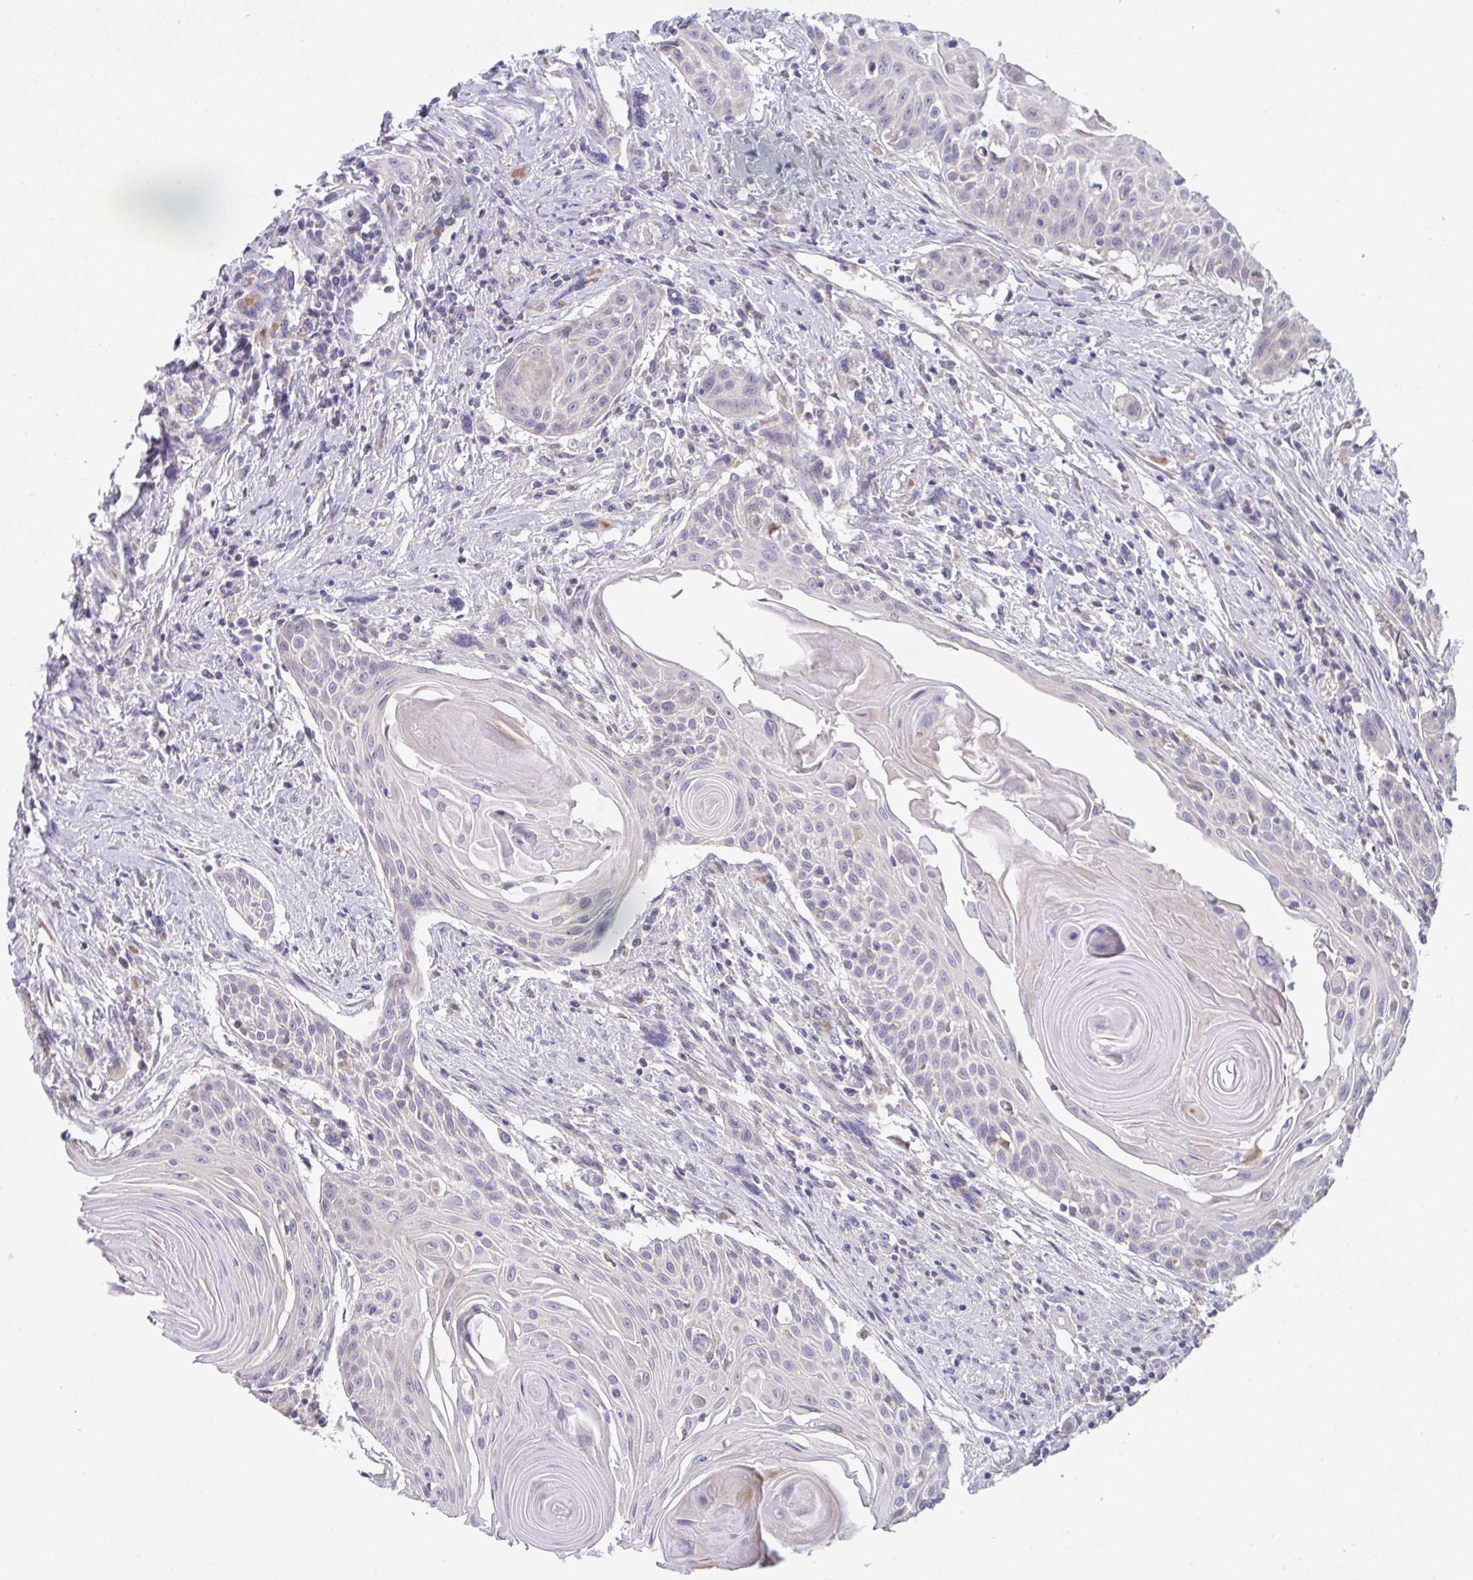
{"staining": {"intensity": "negative", "quantity": "none", "location": "none"}, "tissue": "head and neck cancer", "cell_type": "Tumor cells", "image_type": "cancer", "snomed": [{"axis": "morphology", "description": "Squamous cell carcinoma, NOS"}, {"axis": "topography", "description": "Lymph node"}, {"axis": "topography", "description": "Salivary gland"}, {"axis": "topography", "description": "Head-Neck"}], "caption": "Tumor cells are negative for brown protein staining in squamous cell carcinoma (head and neck).", "gene": "PTPRD", "patient": {"sex": "female", "age": 74}}